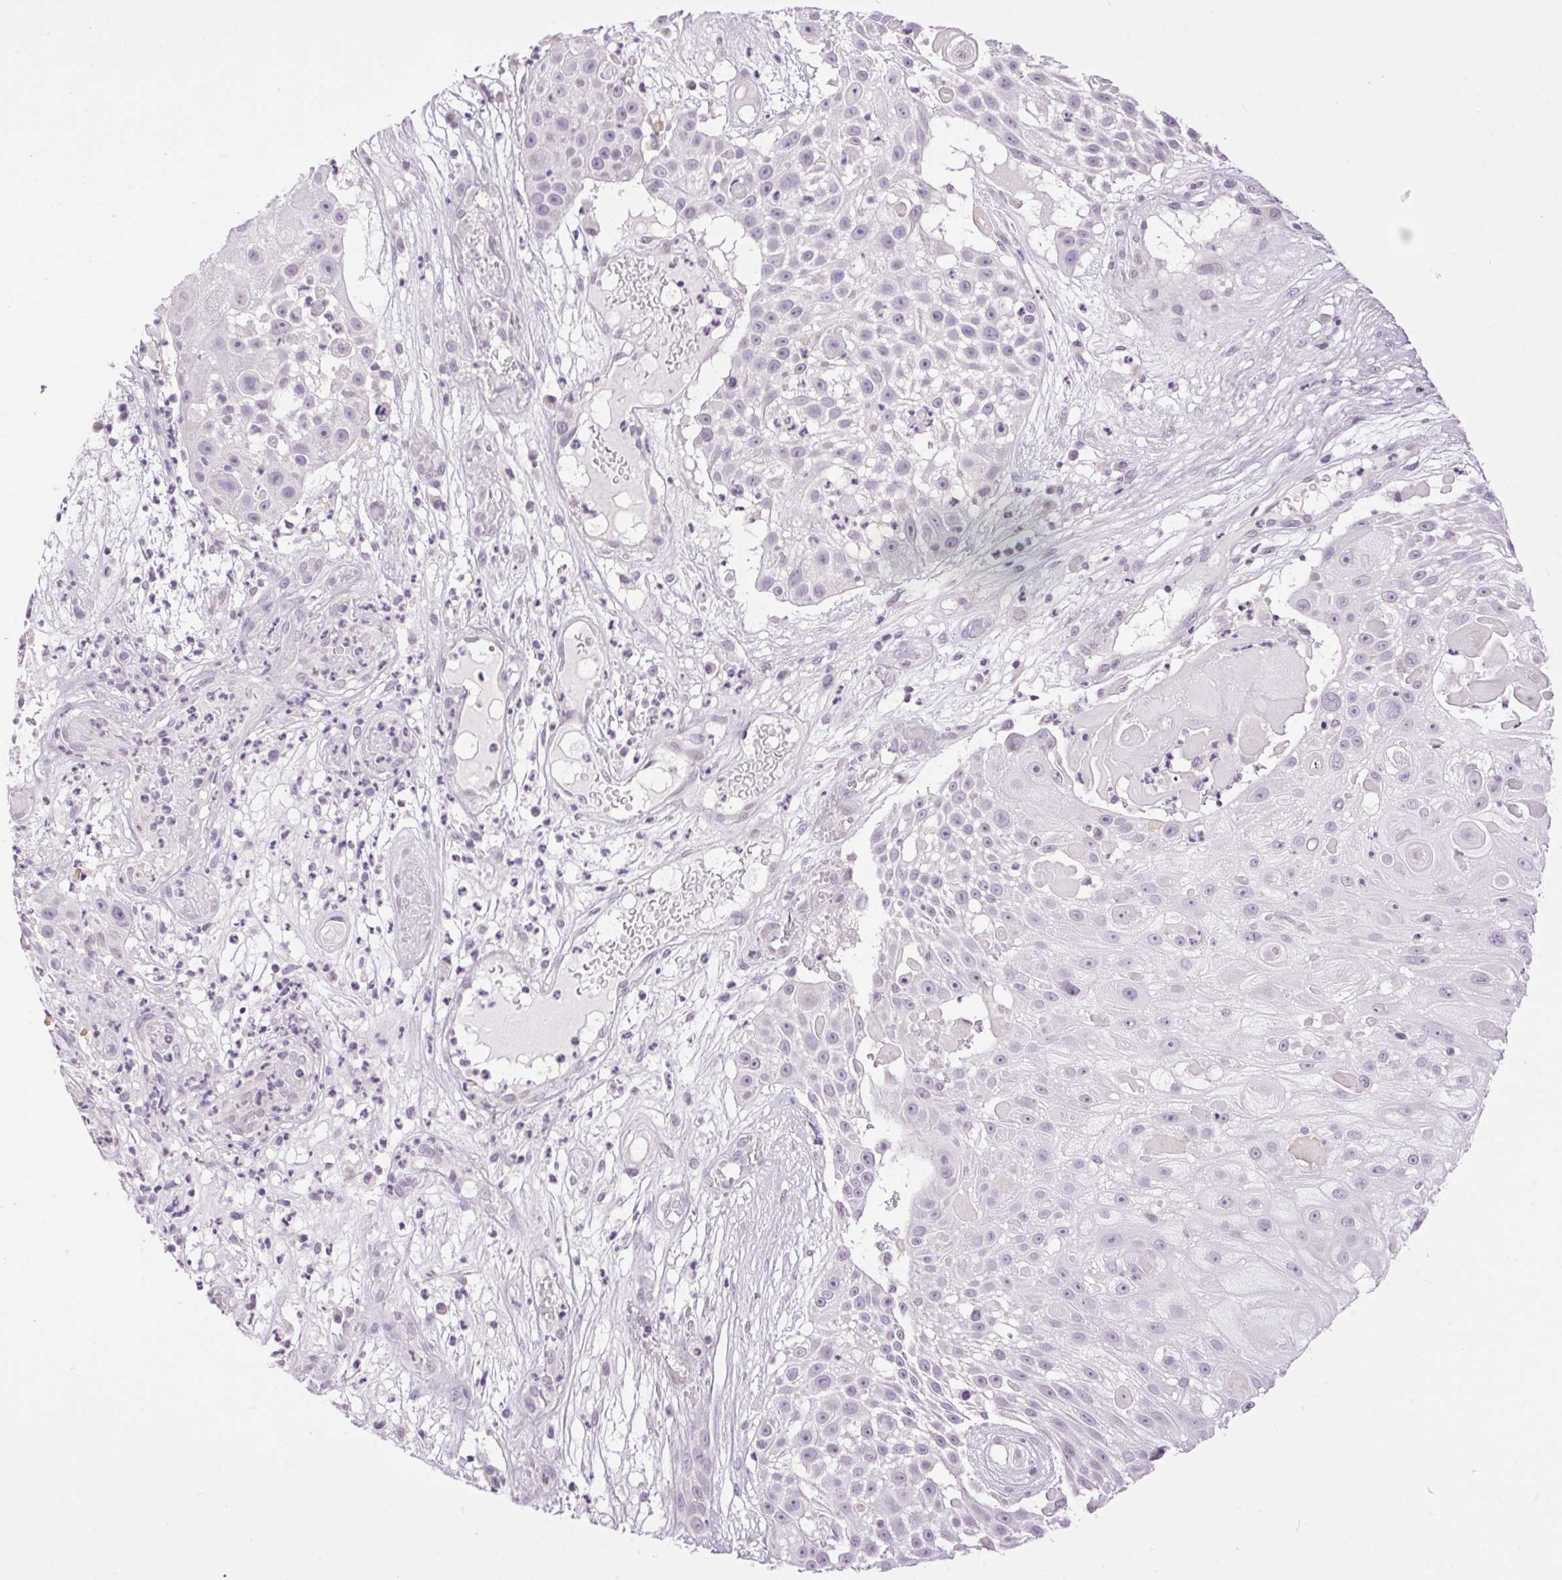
{"staining": {"intensity": "negative", "quantity": "none", "location": "none"}, "tissue": "skin cancer", "cell_type": "Tumor cells", "image_type": "cancer", "snomed": [{"axis": "morphology", "description": "Squamous cell carcinoma, NOS"}, {"axis": "topography", "description": "Skin"}], "caption": "There is no significant positivity in tumor cells of squamous cell carcinoma (skin).", "gene": "SMIM13", "patient": {"sex": "female", "age": 86}}